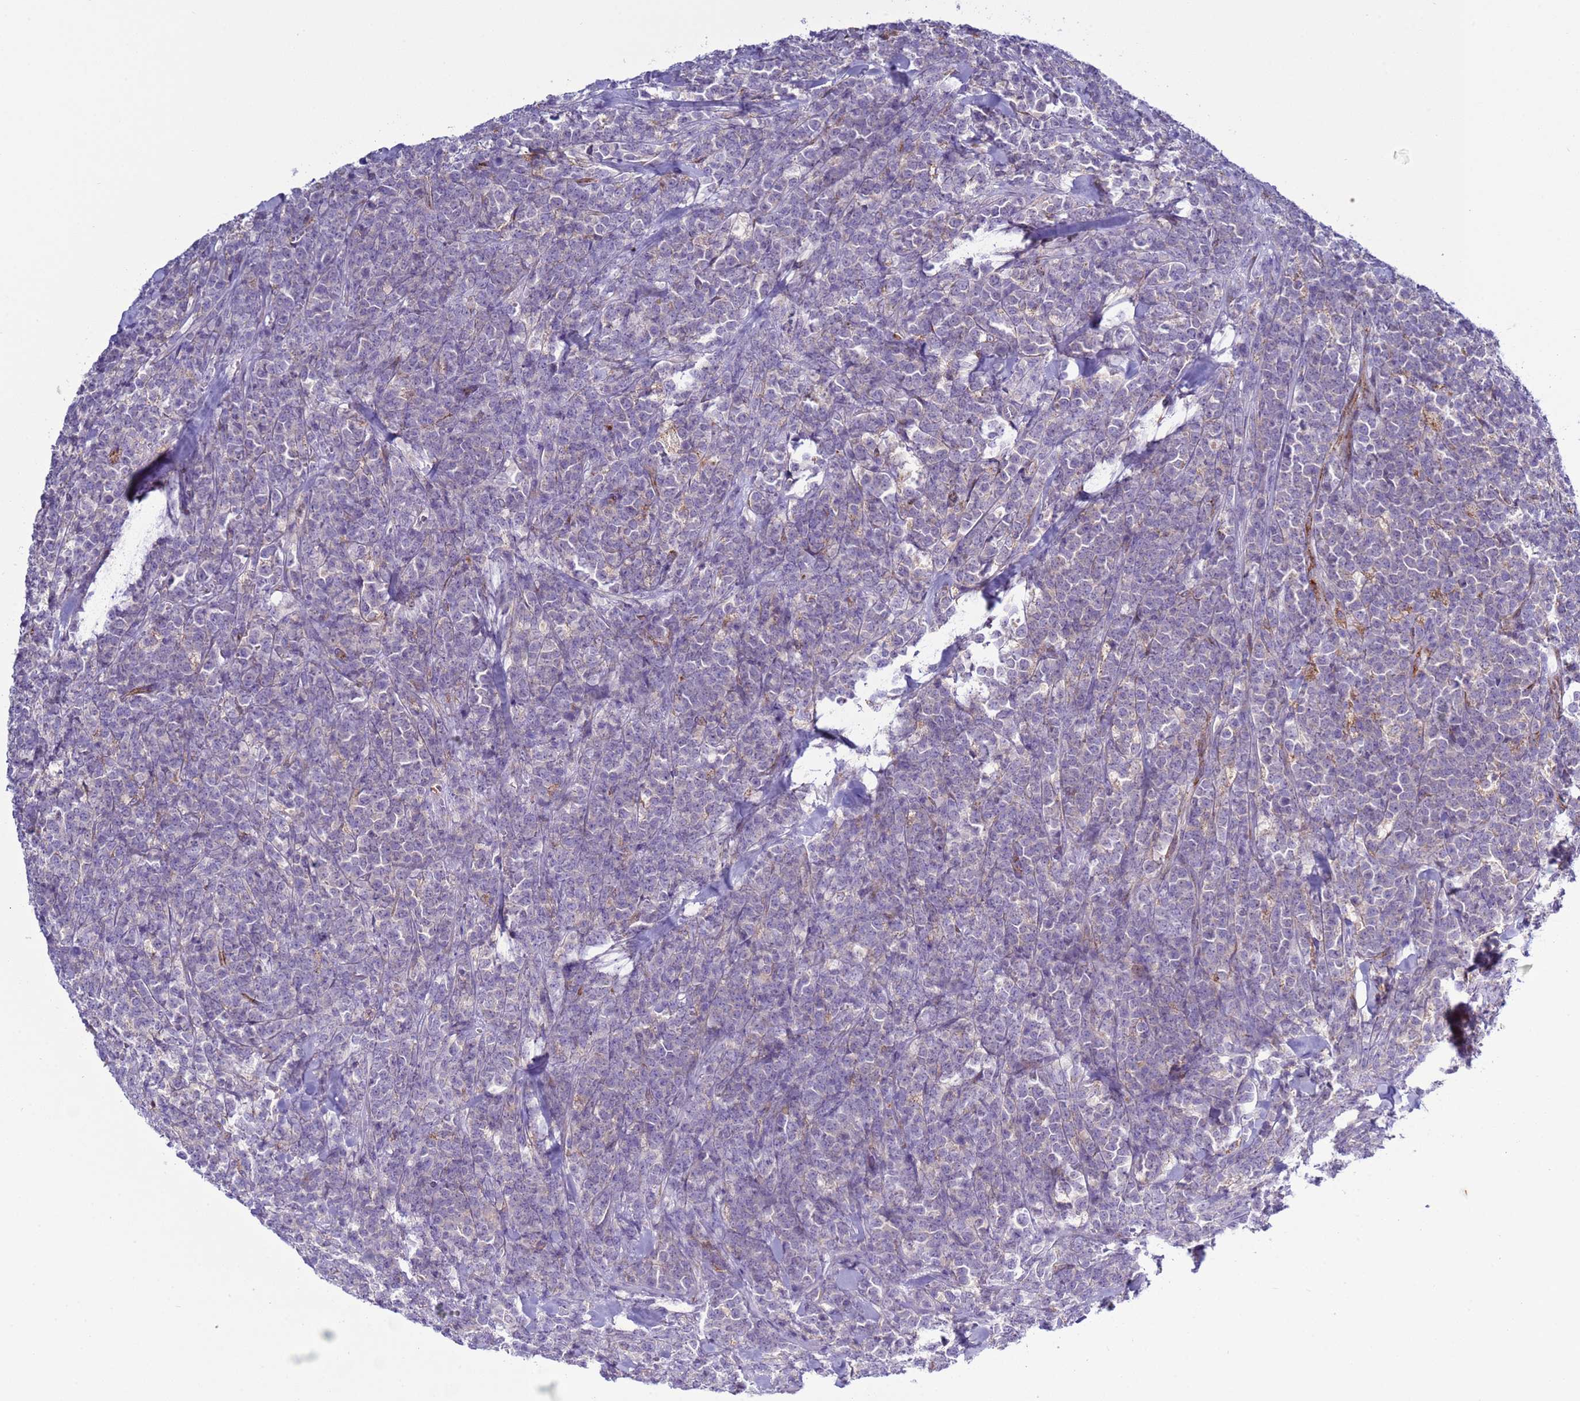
{"staining": {"intensity": "negative", "quantity": "none", "location": "none"}, "tissue": "lymphoma", "cell_type": "Tumor cells", "image_type": "cancer", "snomed": [{"axis": "morphology", "description": "Malignant lymphoma, non-Hodgkin's type, High grade"}, {"axis": "topography", "description": "Small intestine"}], "caption": "Immunohistochemistry (IHC) histopathology image of high-grade malignant lymphoma, non-Hodgkin's type stained for a protein (brown), which displays no positivity in tumor cells.", "gene": "ABHD17B", "patient": {"sex": "male", "age": 8}}